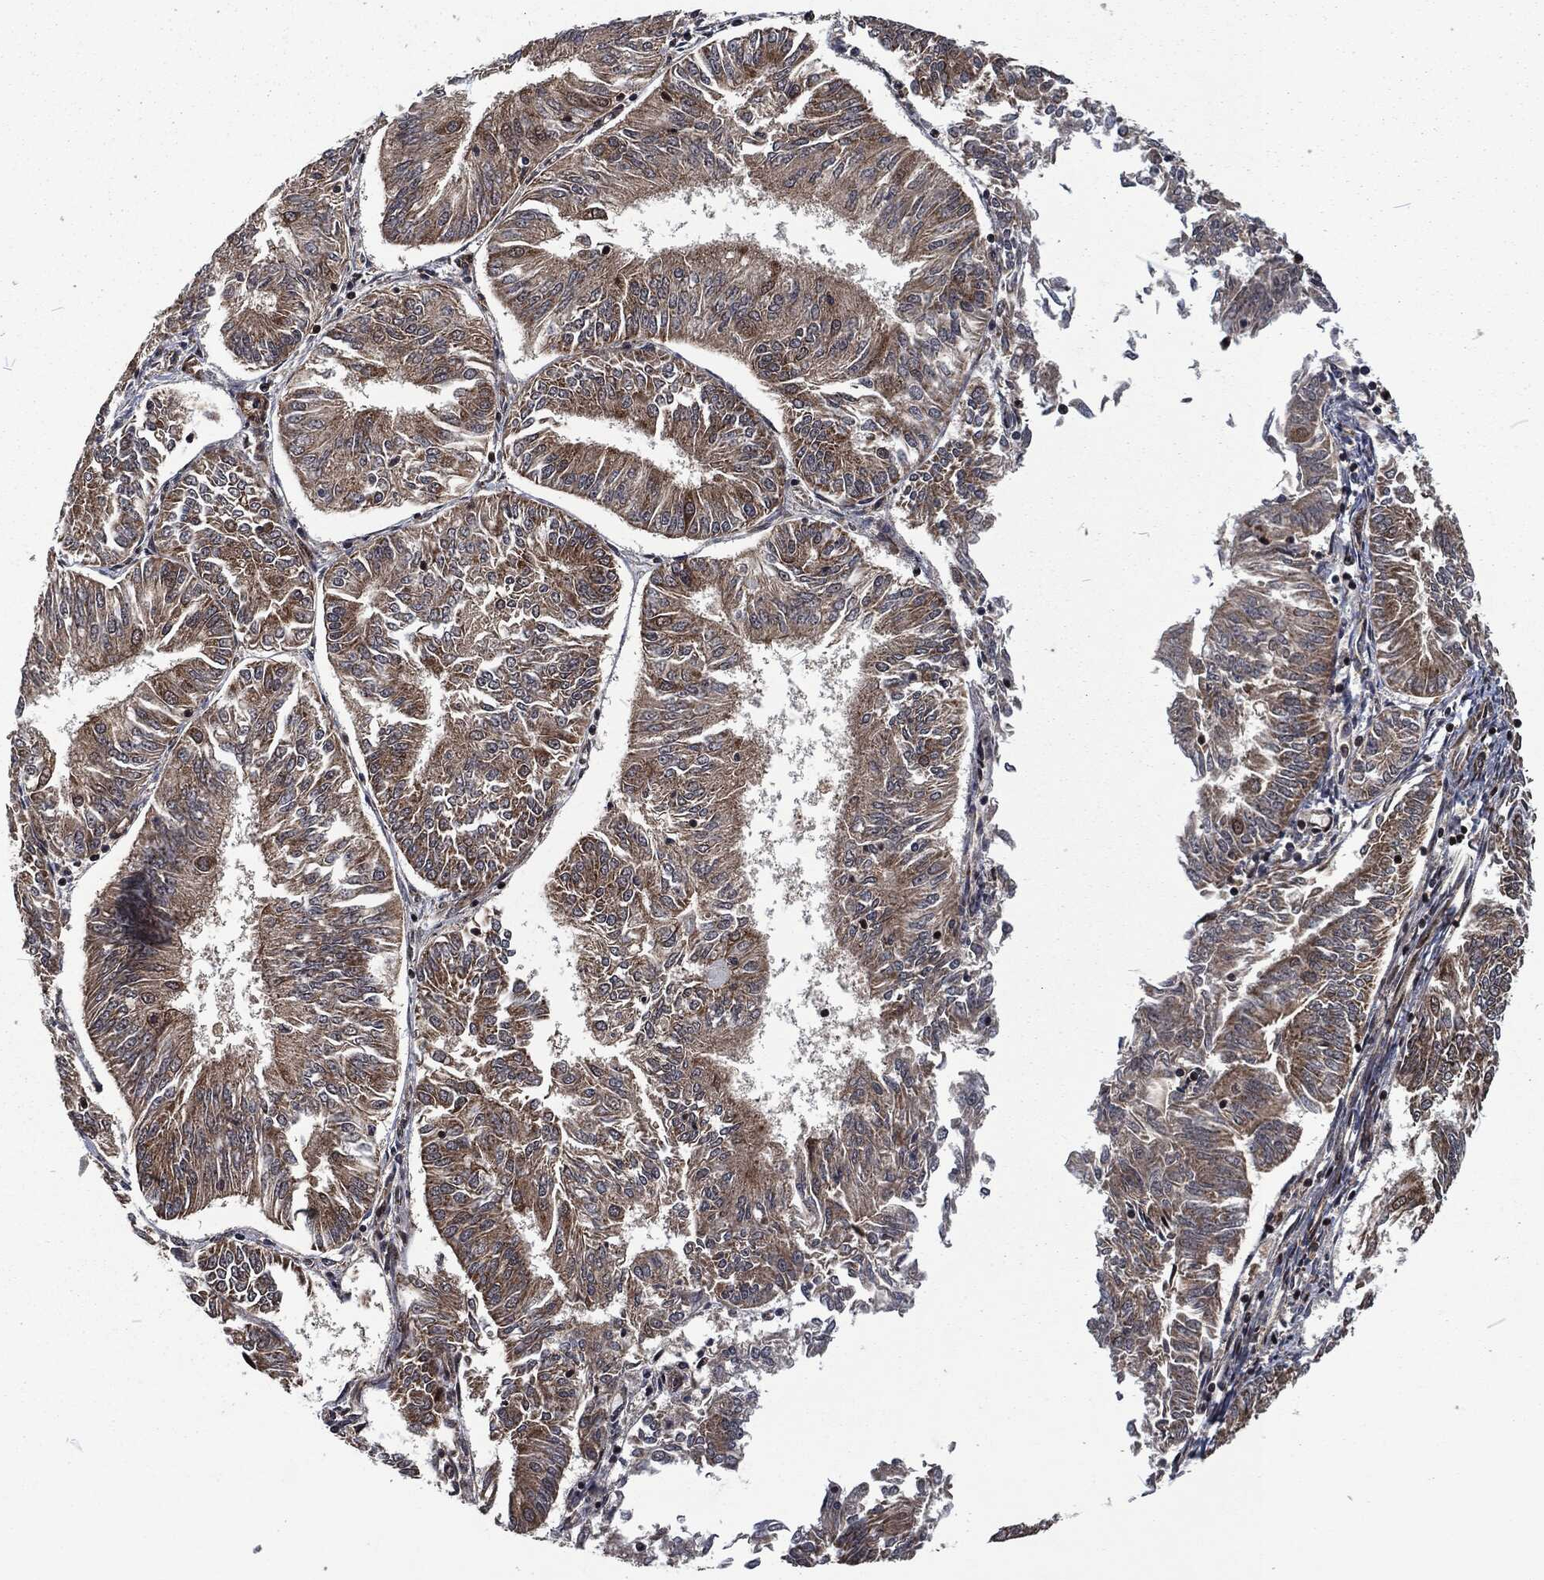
{"staining": {"intensity": "weak", "quantity": ">75%", "location": "cytoplasmic/membranous"}, "tissue": "endometrial cancer", "cell_type": "Tumor cells", "image_type": "cancer", "snomed": [{"axis": "morphology", "description": "Adenocarcinoma, NOS"}, {"axis": "topography", "description": "Endometrium"}], "caption": "A brown stain shows weak cytoplasmic/membranous positivity of a protein in human endometrial adenocarcinoma tumor cells.", "gene": "CMPK2", "patient": {"sex": "female", "age": 58}}